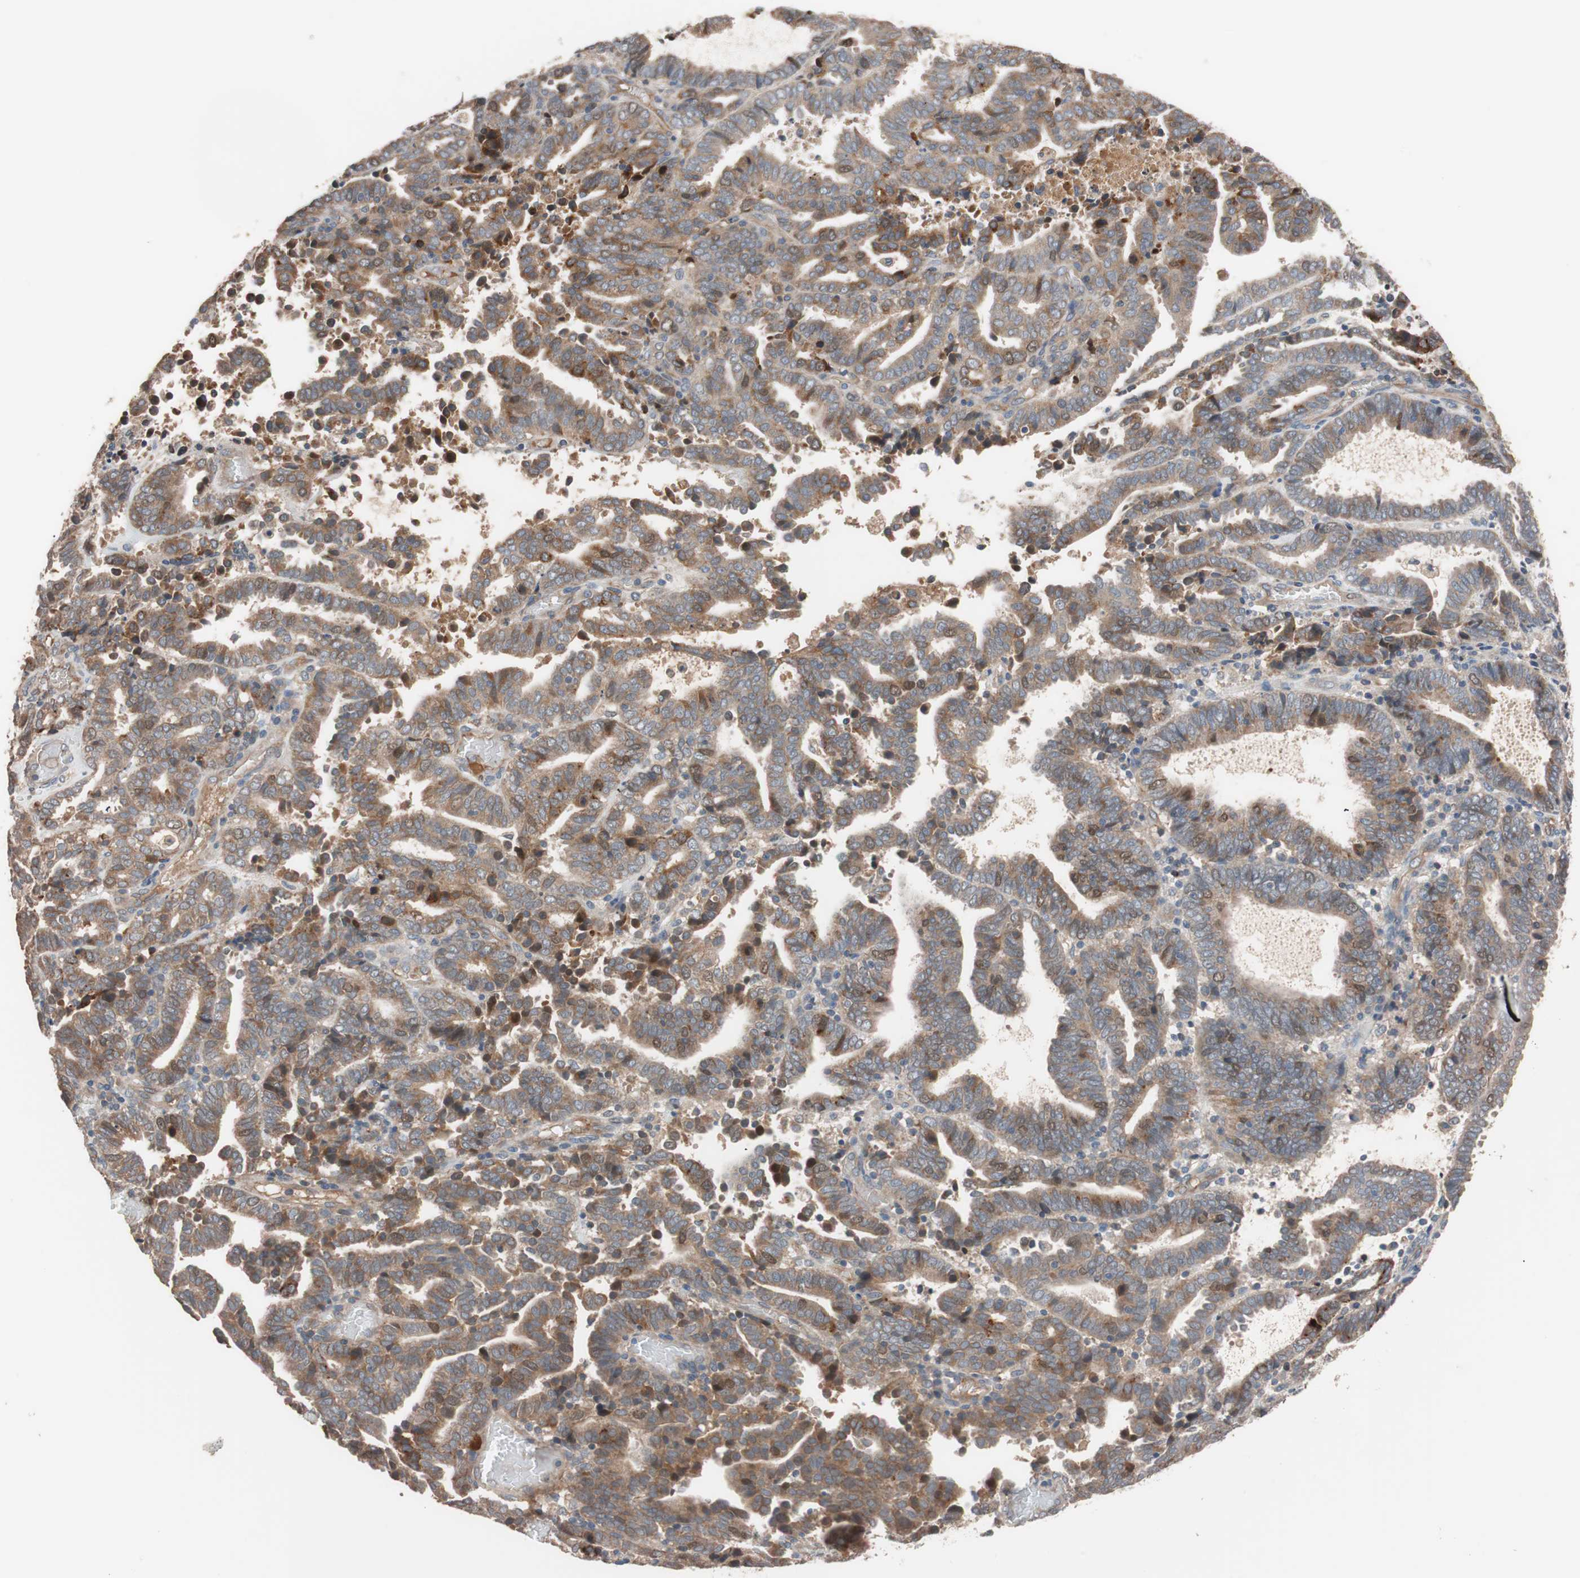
{"staining": {"intensity": "moderate", "quantity": ">75%", "location": "cytoplasmic/membranous"}, "tissue": "endometrial cancer", "cell_type": "Tumor cells", "image_type": "cancer", "snomed": [{"axis": "morphology", "description": "Adenocarcinoma, NOS"}, {"axis": "topography", "description": "Uterus"}], "caption": "DAB (3,3'-diaminobenzidine) immunohistochemical staining of human adenocarcinoma (endometrial) reveals moderate cytoplasmic/membranous protein positivity in approximately >75% of tumor cells. Using DAB (3,3'-diaminobenzidine) (brown) and hematoxylin (blue) stains, captured at high magnification using brightfield microscopy.", "gene": "SDC4", "patient": {"sex": "female", "age": 83}}